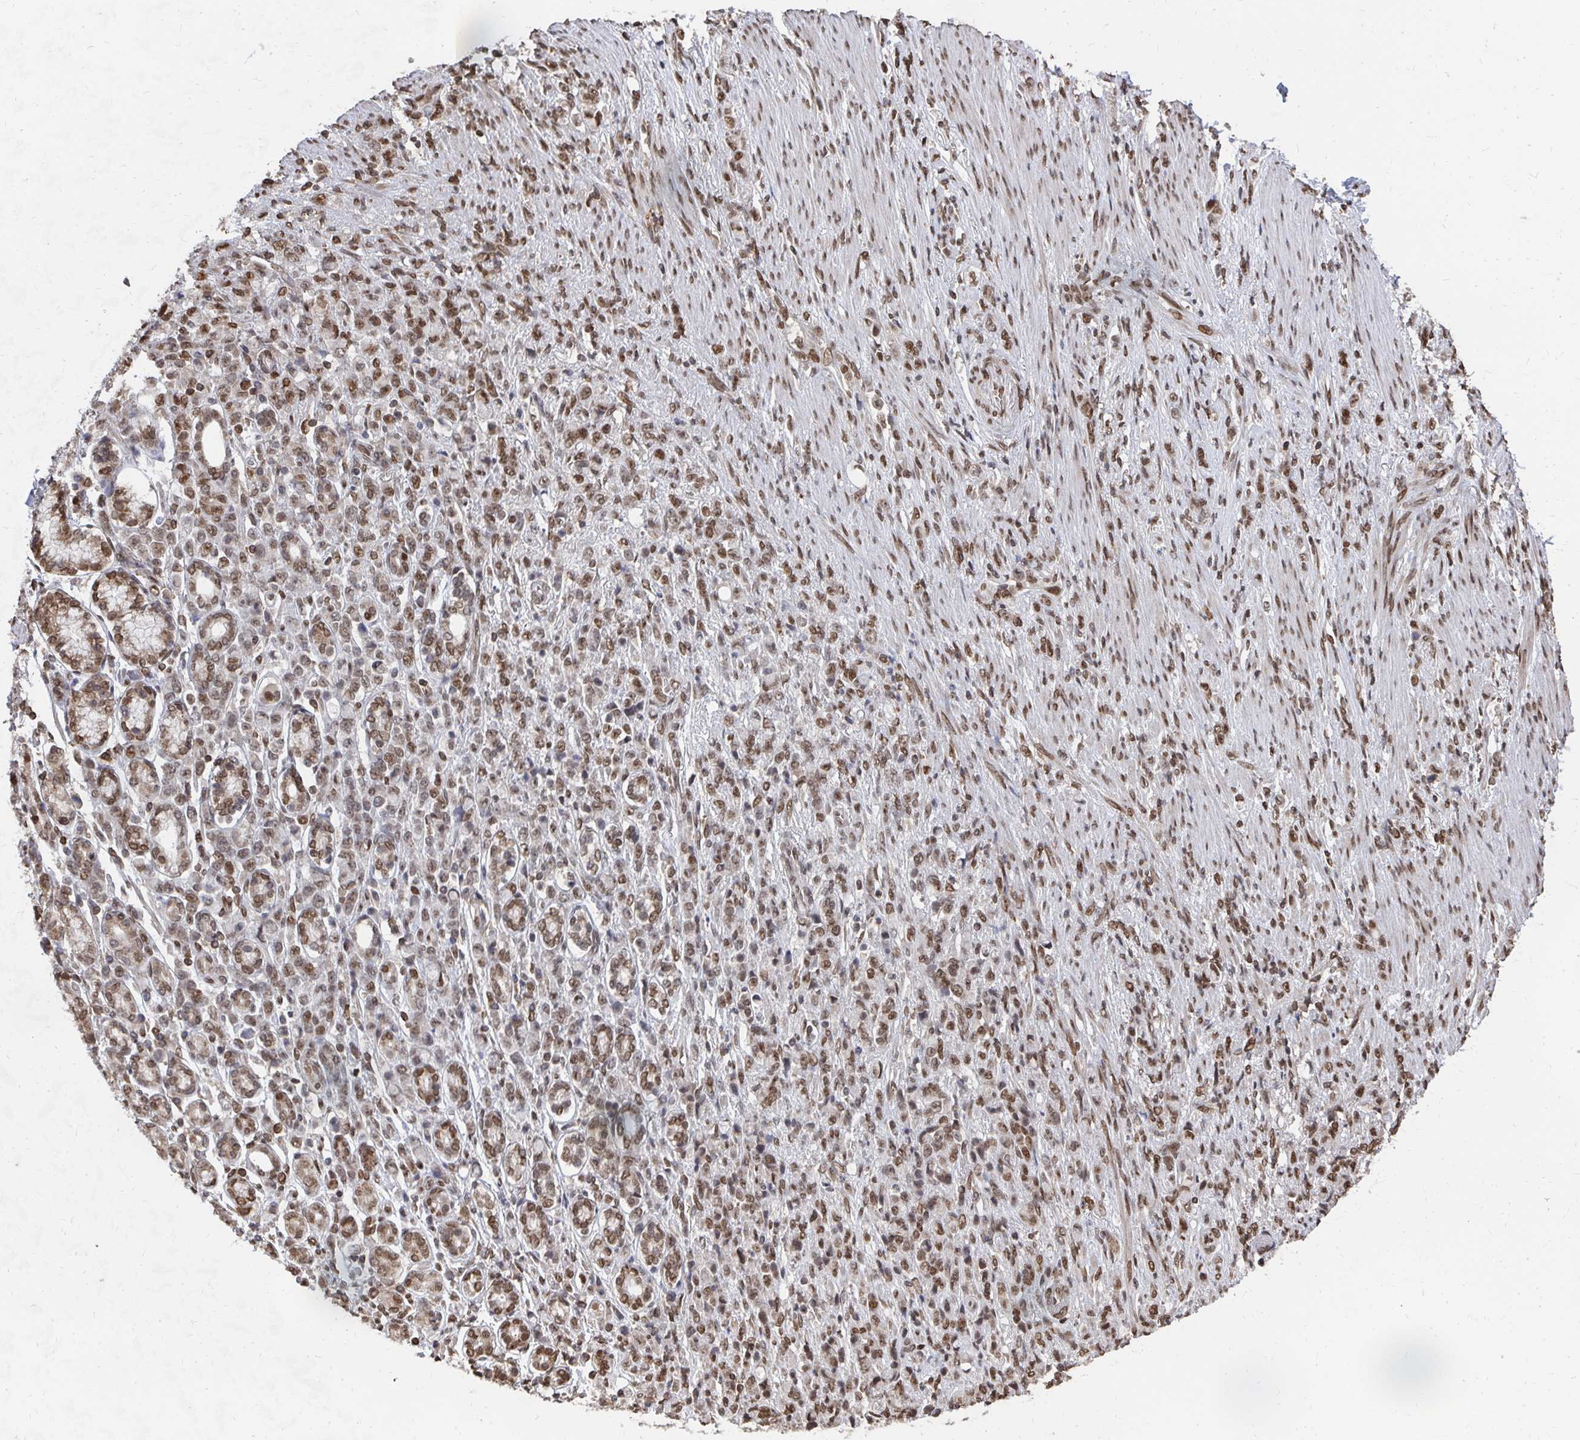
{"staining": {"intensity": "moderate", "quantity": ">75%", "location": "nuclear"}, "tissue": "stomach cancer", "cell_type": "Tumor cells", "image_type": "cancer", "snomed": [{"axis": "morphology", "description": "Adenocarcinoma, NOS"}, {"axis": "topography", "description": "Stomach"}], "caption": "An IHC image of neoplastic tissue is shown. Protein staining in brown shows moderate nuclear positivity in stomach adenocarcinoma within tumor cells.", "gene": "GTF3C6", "patient": {"sex": "female", "age": 79}}